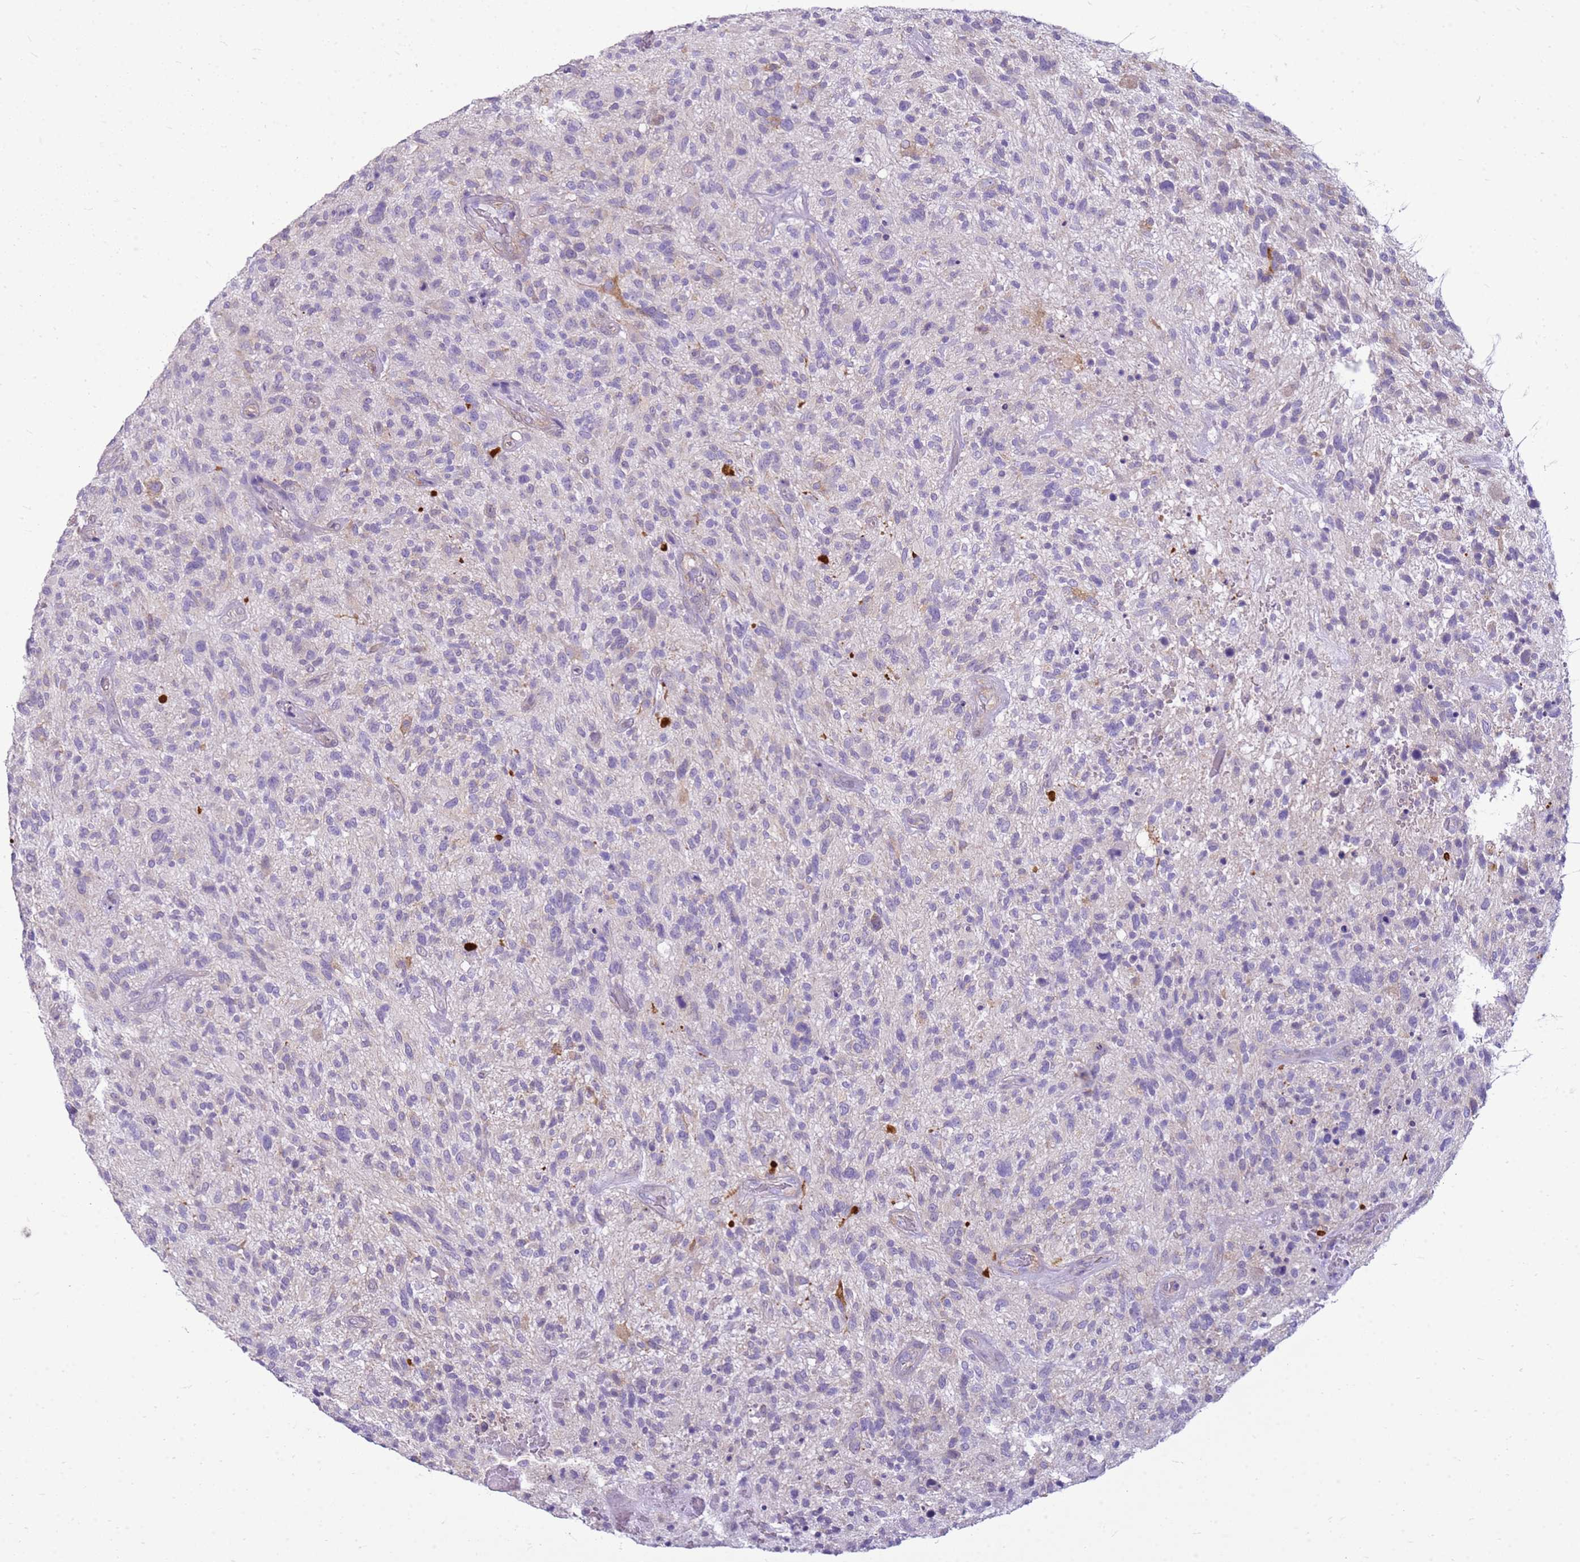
{"staining": {"intensity": "negative", "quantity": "none", "location": "none"}, "tissue": "glioma", "cell_type": "Tumor cells", "image_type": "cancer", "snomed": [{"axis": "morphology", "description": "Glioma, malignant, High grade"}, {"axis": "topography", "description": "Brain"}], "caption": "Human glioma stained for a protein using IHC reveals no expression in tumor cells.", "gene": "HSPB1", "patient": {"sex": "male", "age": 47}}